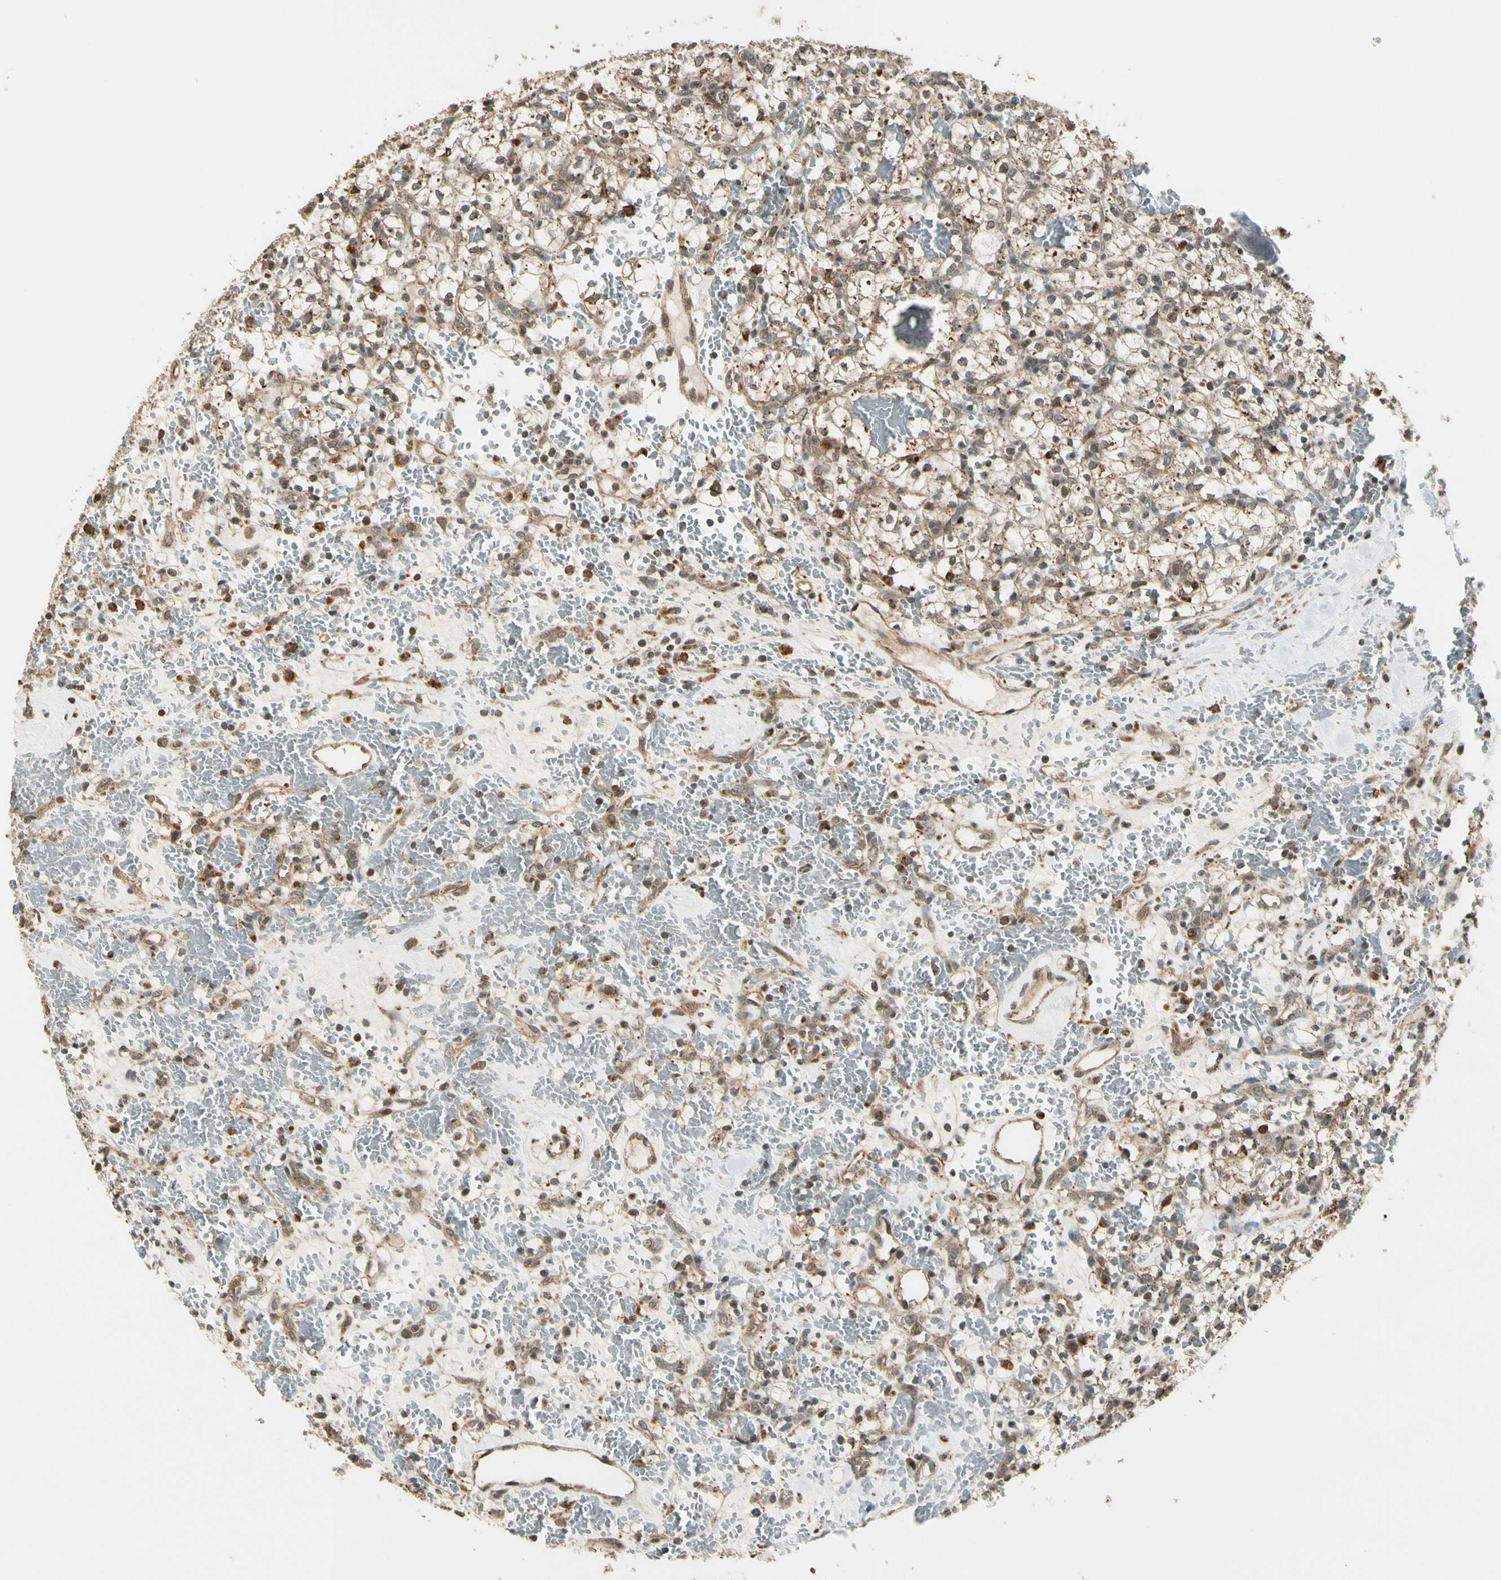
{"staining": {"intensity": "moderate", "quantity": ">75%", "location": "cytoplasmic/membranous"}, "tissue": "renal cancer", "cell_type": "Tumor cells", "image_type": "cancer", "snomed": [{"axis": "morphology", "description": "Adenocarcinoma, NOS"}, {"axis": "topography", "description": "Kidney"}], "caption": "High-power microscopy captured an IHC histopathology image of renal adenocarcinoma, revealing moderate cytoplasmic/membranous positivity in approximately >75% of tumor cells.", "gene": "LAMTOR1", "patient": {"sex": "female", "age": 60}}